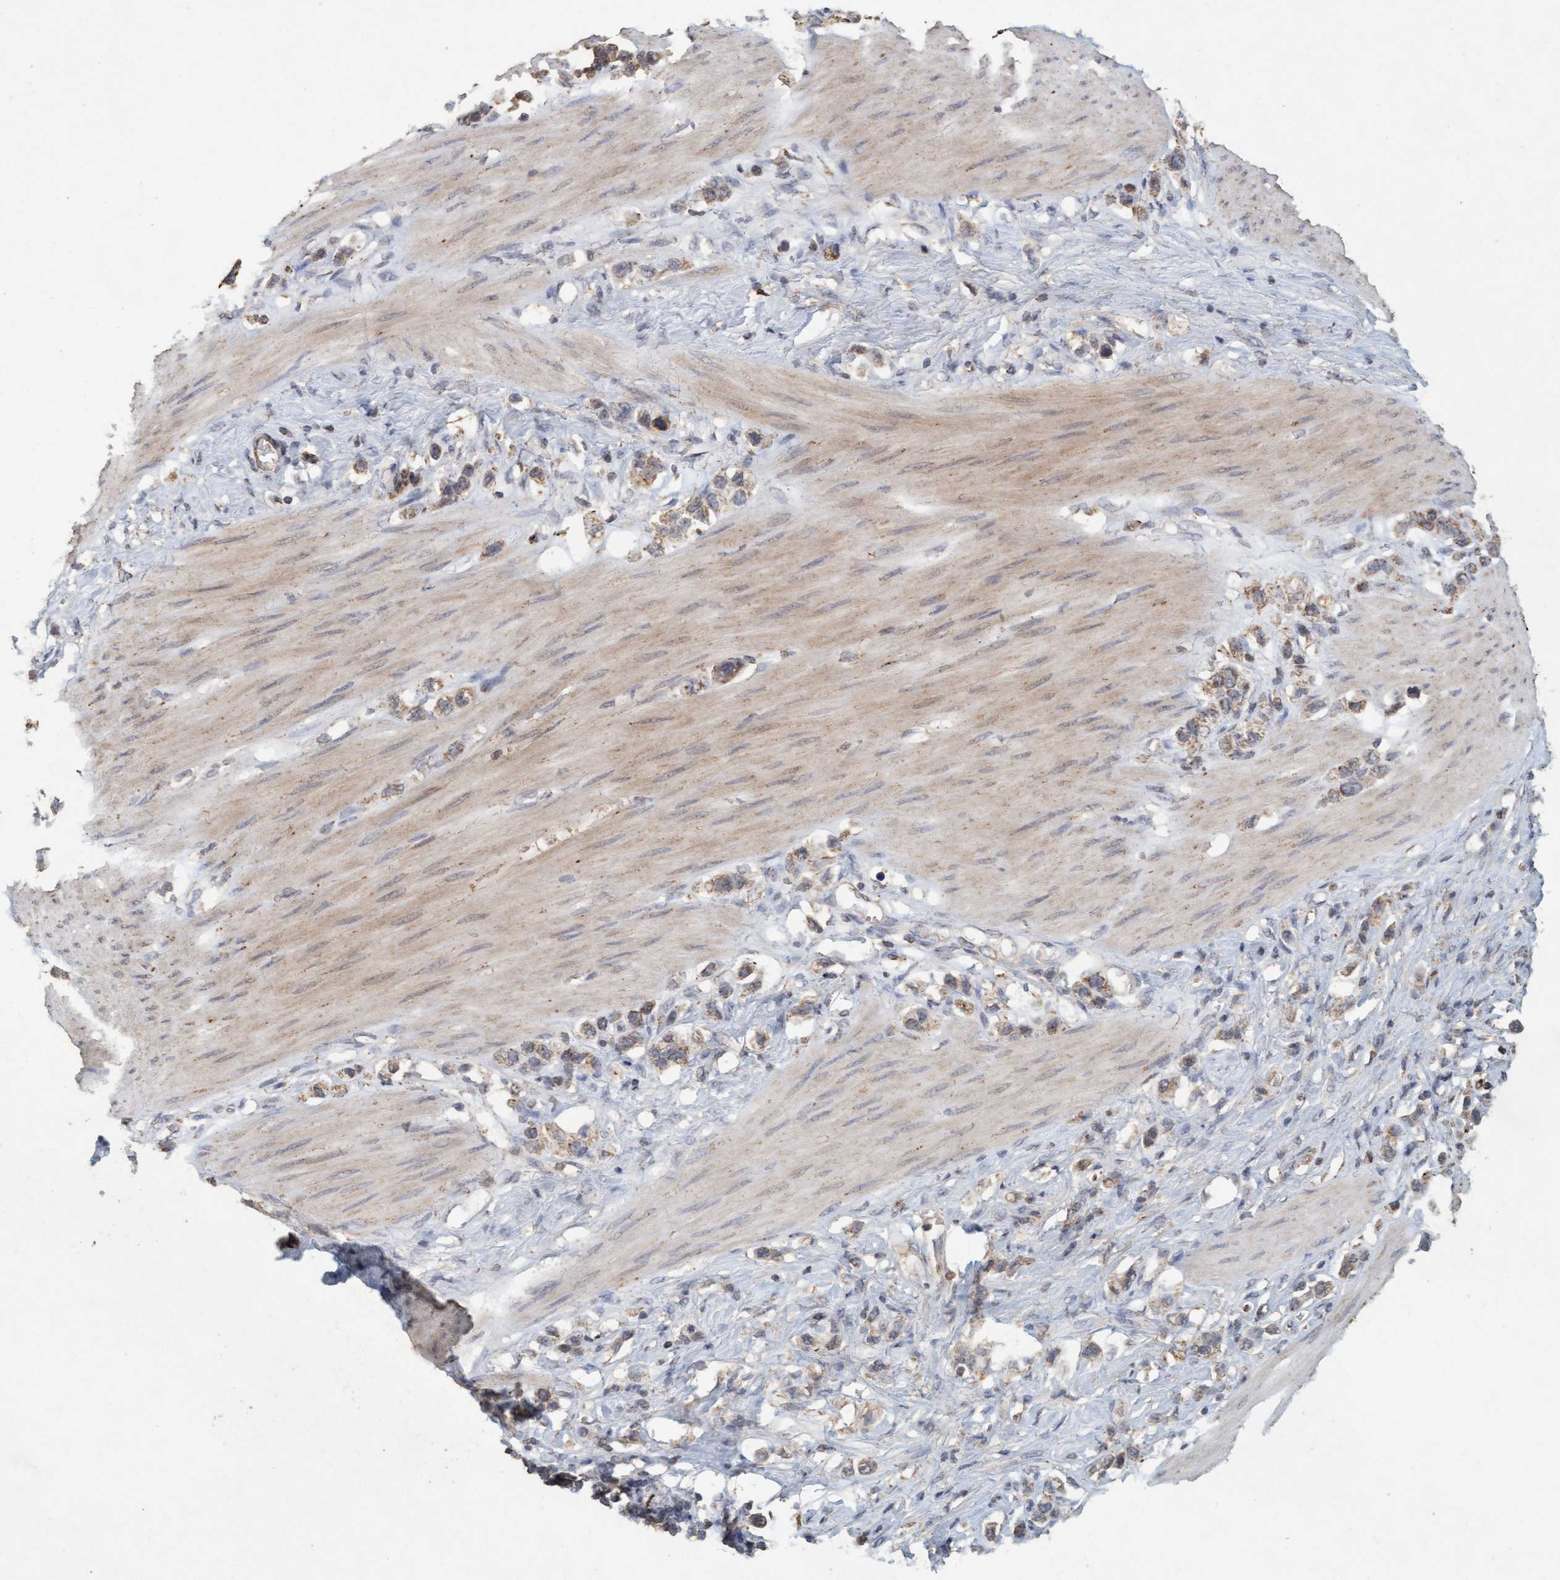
{"staining": {"intensity": "weak", "quantity": ">75%", "location": "cytoplasmic/membranous"}, "tissue": "stomach cancer", "cell_type": "Tumor cells", "image_type": "cancer", "snomed": [{"axis": "morphology", "description": "Adenocarcinoma, NOS"}, {"axis": "topography", "description": "Stomach"}], "caption": "About >75% of tumor cells in stomach cancer demonstrate weak cytoplasmic/membranous protein positivity as visualized by brown immunohistochemical staining.", "gene": "VSIG8", "patient": {"sex": "female", "age": 65}}